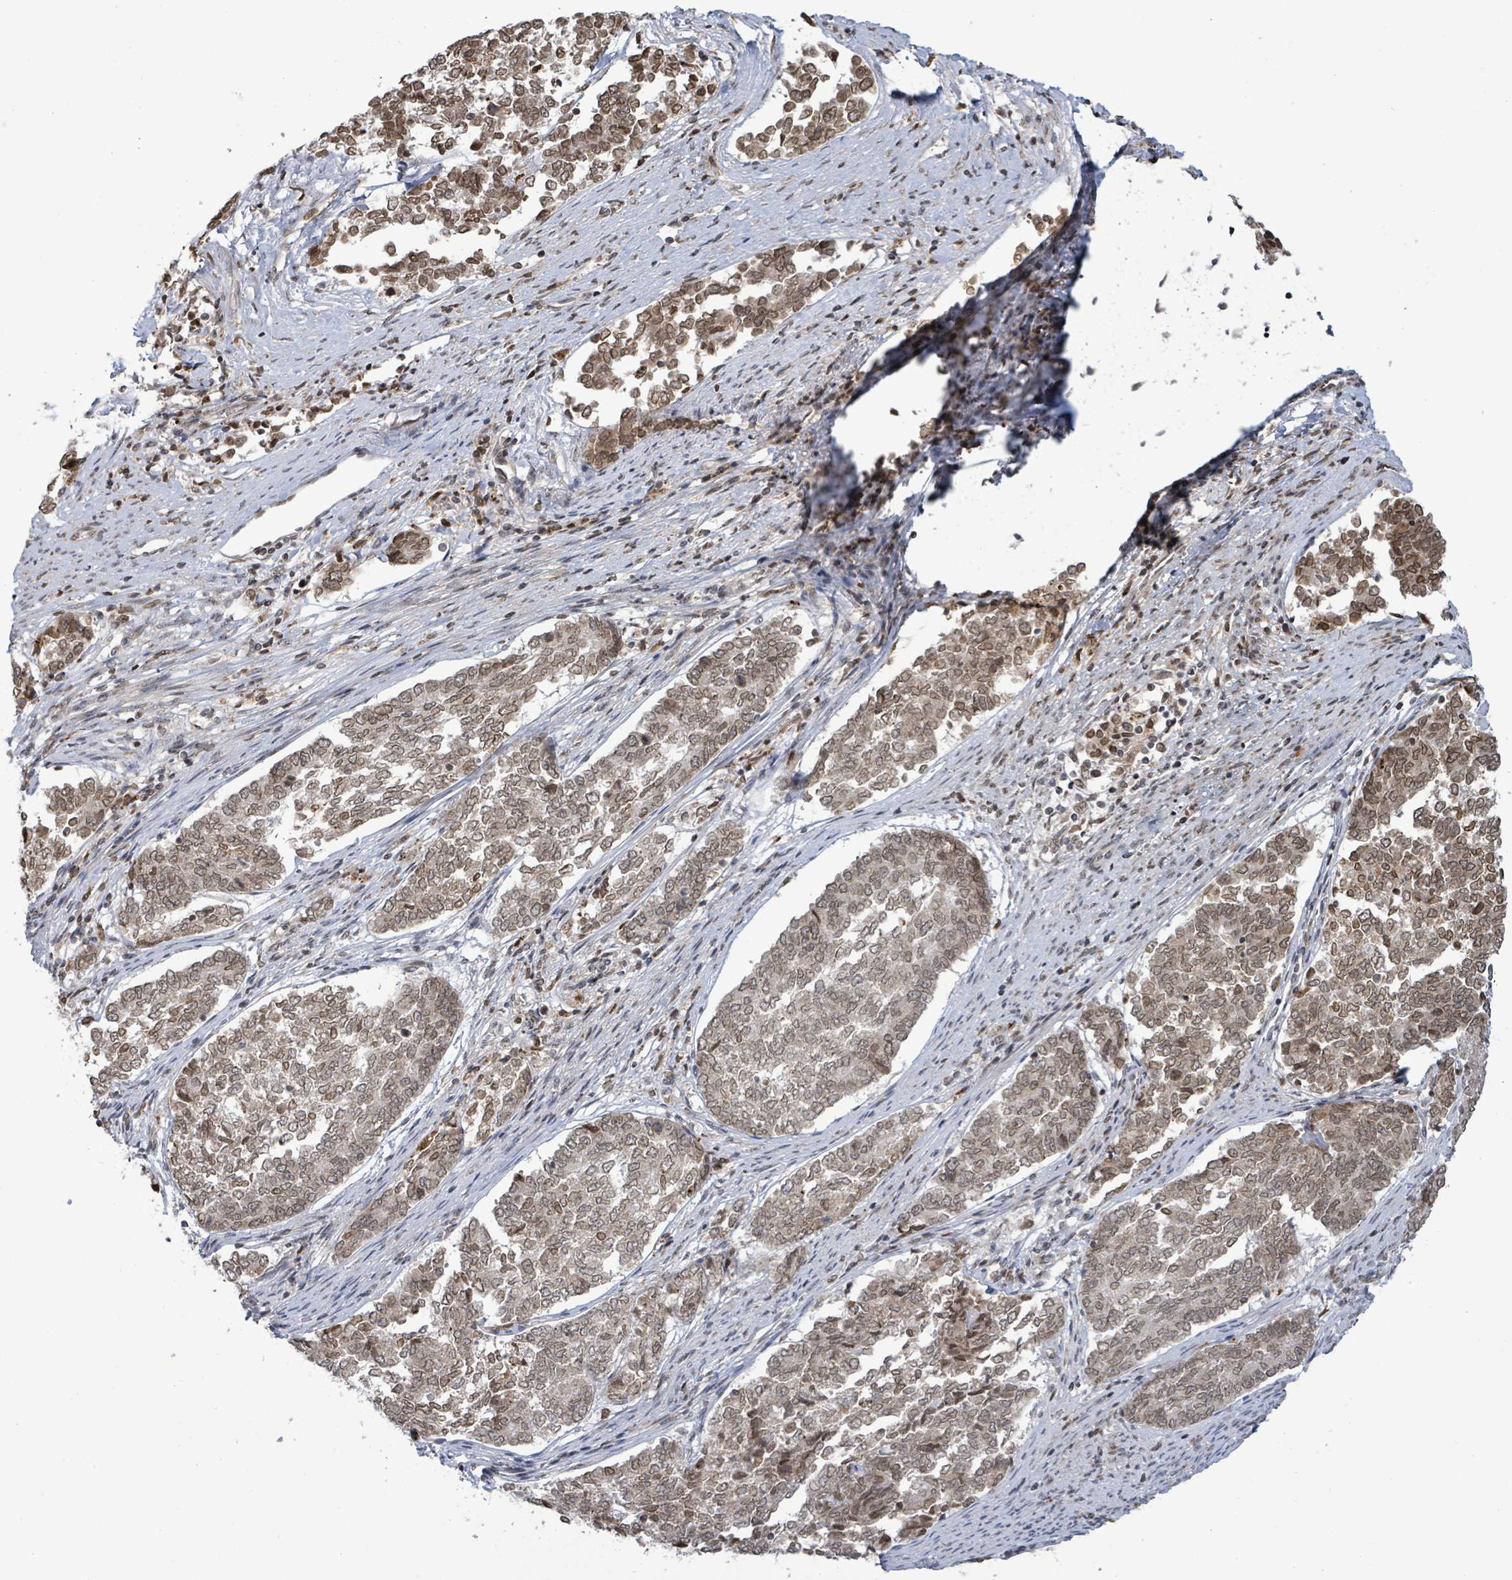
{"staining": {"intensity": "moderate", "quantity": ">75%", "location": "cytoplasmic/membranous,nuclear"}, "tissue": "endometrial cancer", "cell_type": "Tumor cells", "image_type": "cancer", "snomed": [{"axis": "morphology", "description": "Adenocarcinoma, NOS"}, {"axis": "topography", "description": "Endometrium"}], "caption": "Tumor cells reveal medium levels of moderate cytoplasmic/membranous and nuclear positivity in approximately >75% of cells in human endometrial cancer (adenocarcinoma). (Stains: DAB (3,3'-diaminobenzidine) in brown, nuclei in blue, Microscopy: brightfield microscopy at high magnification).", "gene": "SBF2", "patient": {"sex": "female", "age": 80}}